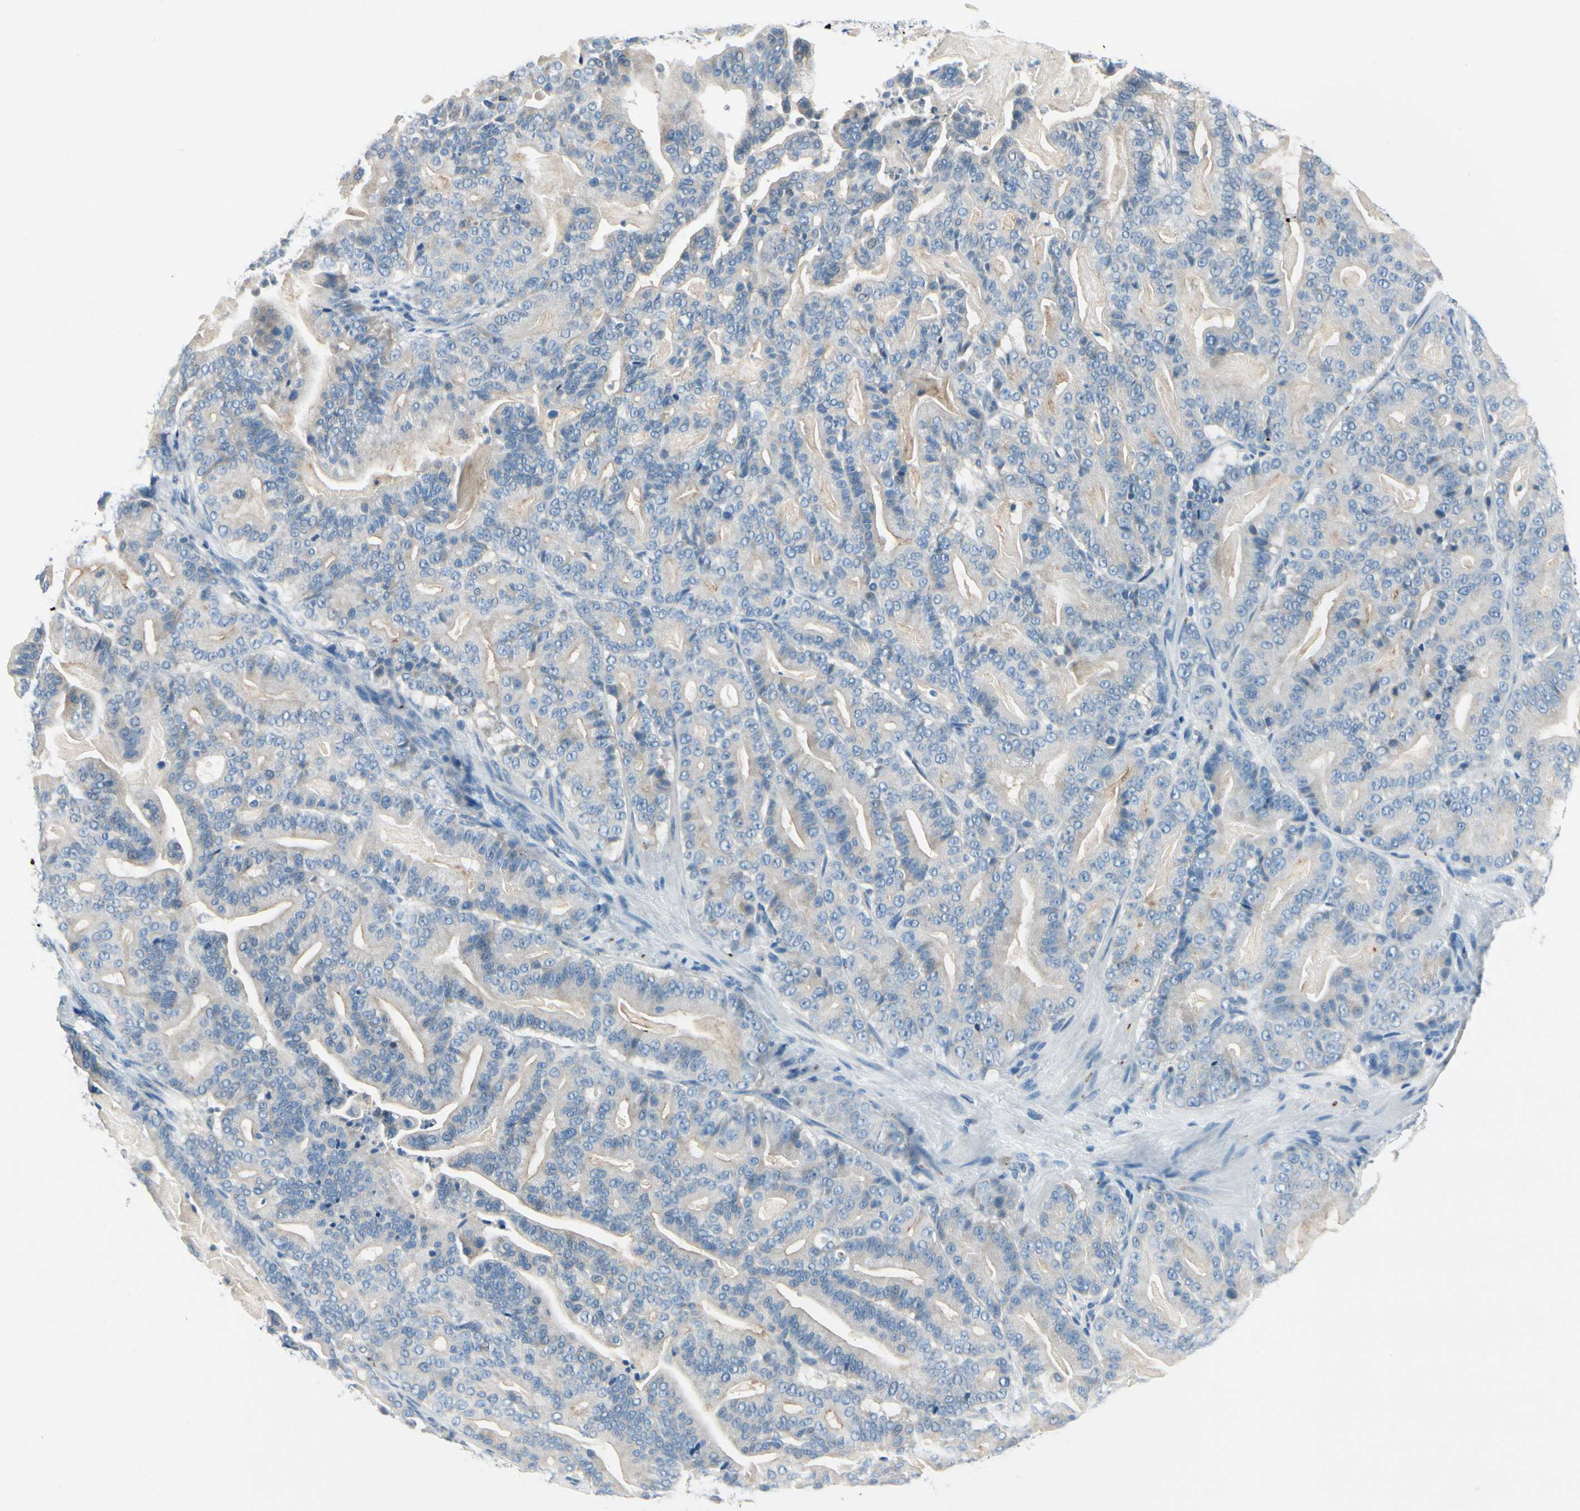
{"staining": {"intensity": "negative", "quantity": "none", "location": "none"}, "tissue": "pancreatic cancer", "cell_type": "Tumor cells", "image_type": "cancer", "snomed": [{"axis": "morphology", "description": "Adenocarcinoma, NOS"}, {"axis": "topography", "description": "Pancreas"}], "caption": "The immunohistochemistry photomicrograph has no significant positivity in tumor cells of pancreatic cancer (adenocarcinoma) tissue.", "gene": "PEBP1", "patient": {"sex": "male", "age": 63}}